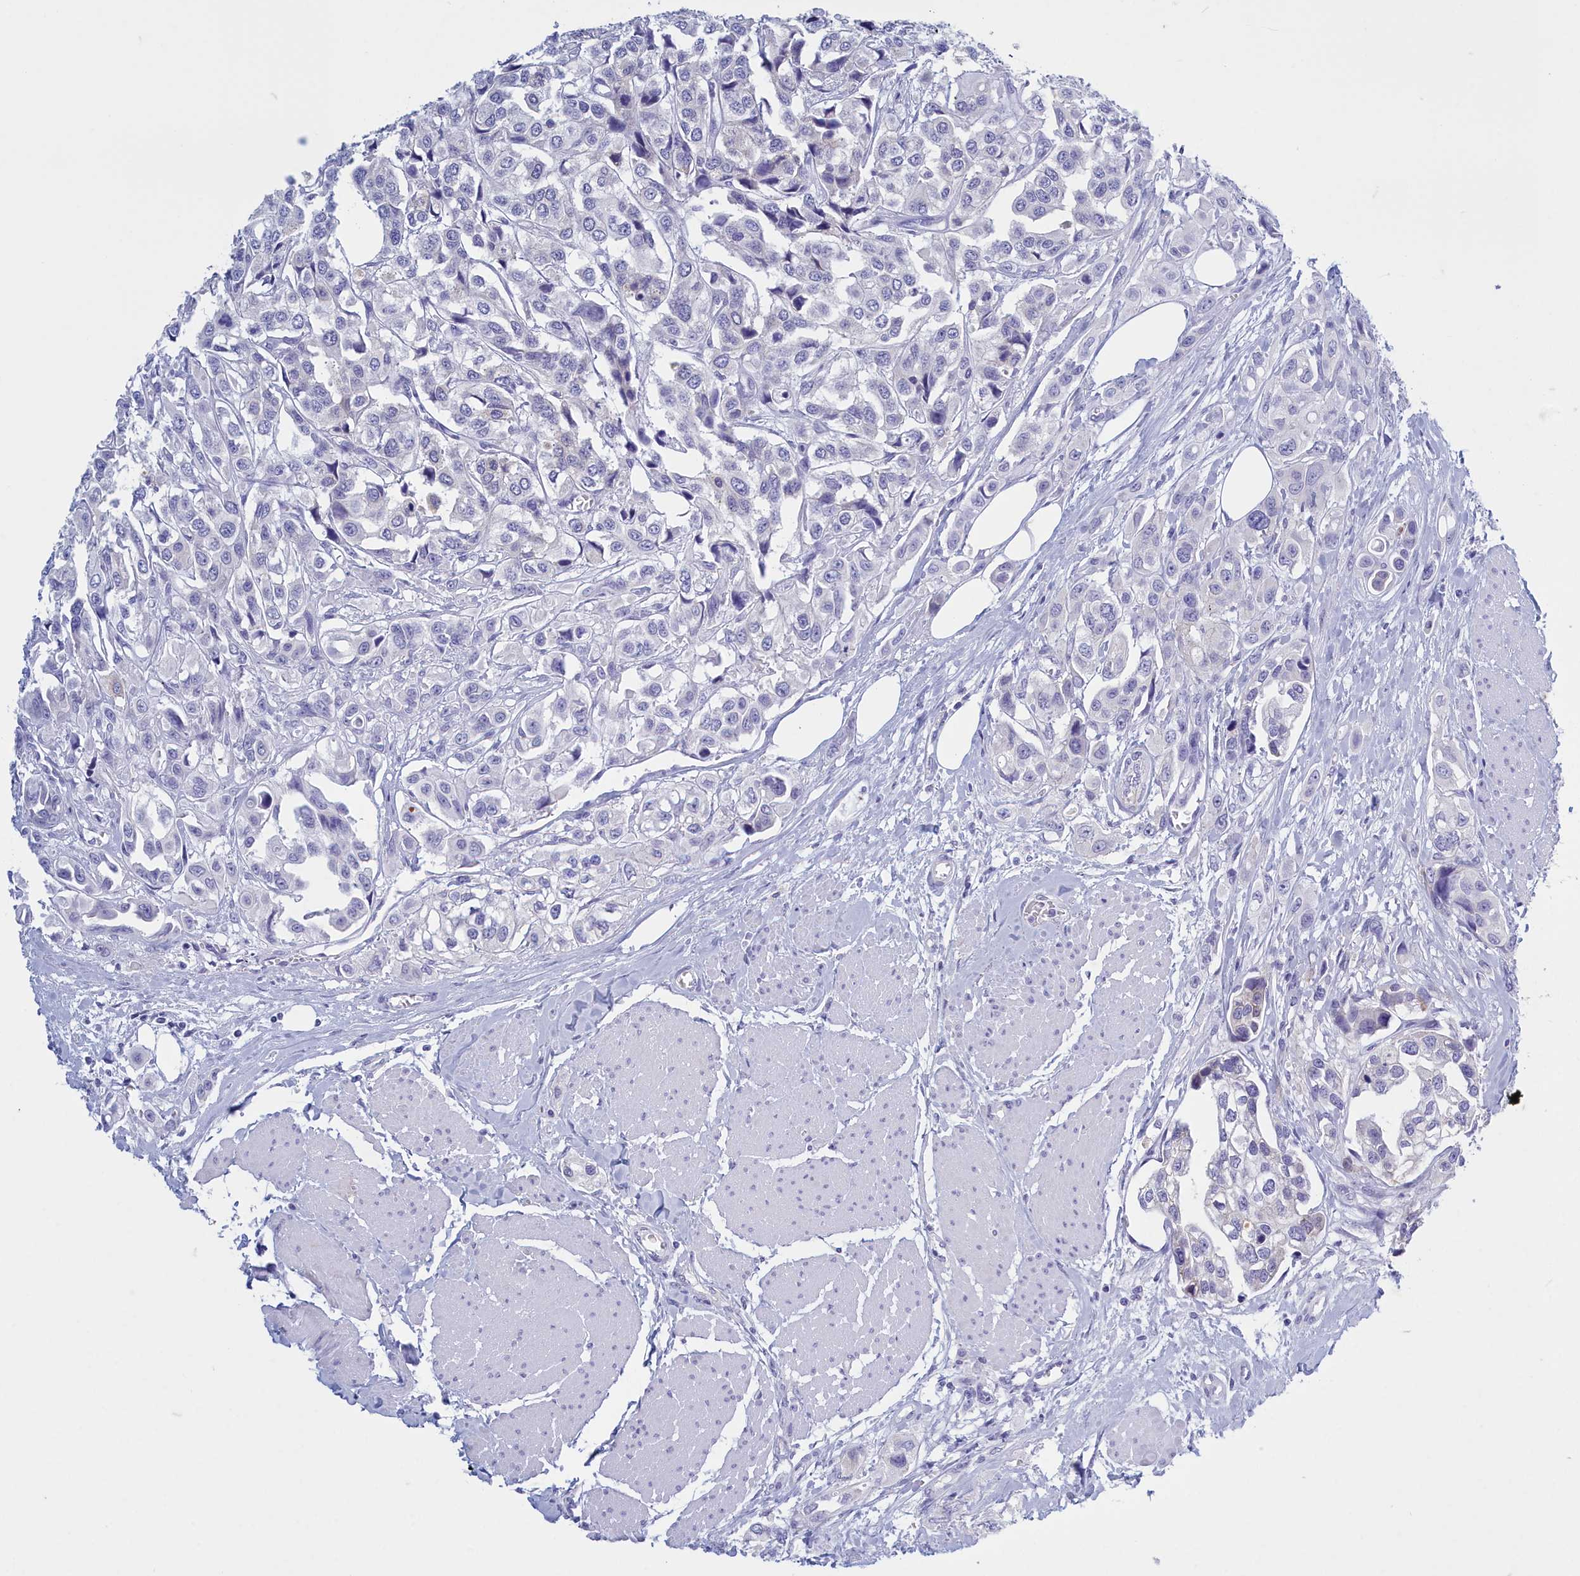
{"staining": {"intensity": "negative", "quantity": "none", "location": "none"}, "tissue": "urothelial cancer", "cell_type": "Tumor cells", "image_type": "cancer", "snomed": [{"axis": "morphology", "description": "Urothelial carcinoma, High grade"}, {"axis": "topography", "description": "Urinary bladder"}], "caption": "Image shows no significant protein staining in tumor cells of urothelial cancer.", "gene": "TMEM97", "patient": {"sex": "male", "age": 67}}